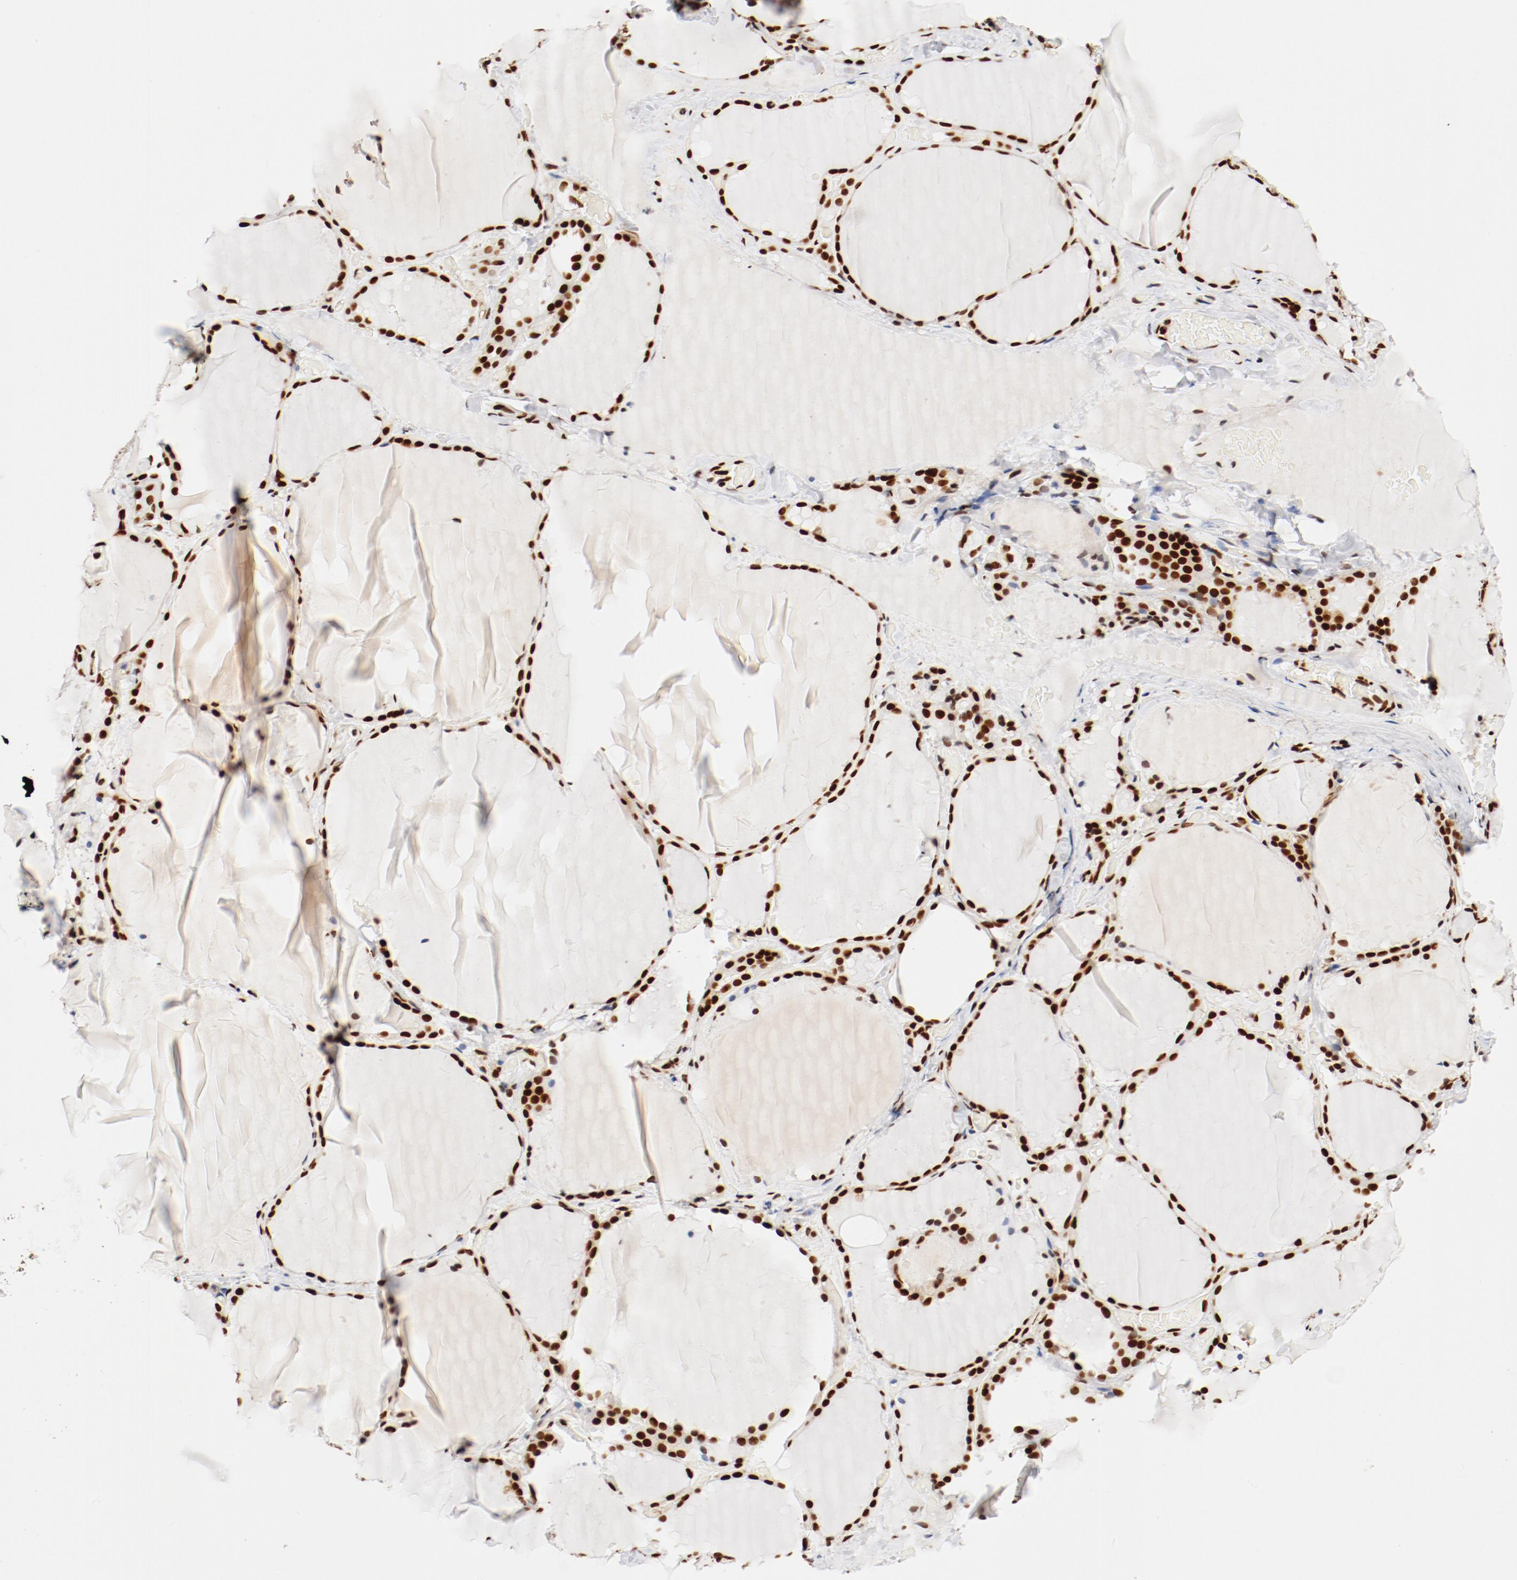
{"staining": {"intensity": "strong", "quantity": ">75%", "location": "nuclear"}, "tissue": "thyroid gland", "cell_type": "Glandular cells", "image_type": "normal", "snomed": [{"axis": "morphology", "description": "Normal tissue, NOS"}, {"axis": "topography", "description": "Thyroid gland"}], "caption": "Immunohistochemistry histopathology image of benign thyroid gland: thyroid gland stained using immunohistochemistry (IHC) displays high levels of strong protein expression localized specifically in the nuclear of glandular cells, appearing as a nuclear brown color.", "gene": "CTBP1", "patient": {"sex": "female", "age": 22}}